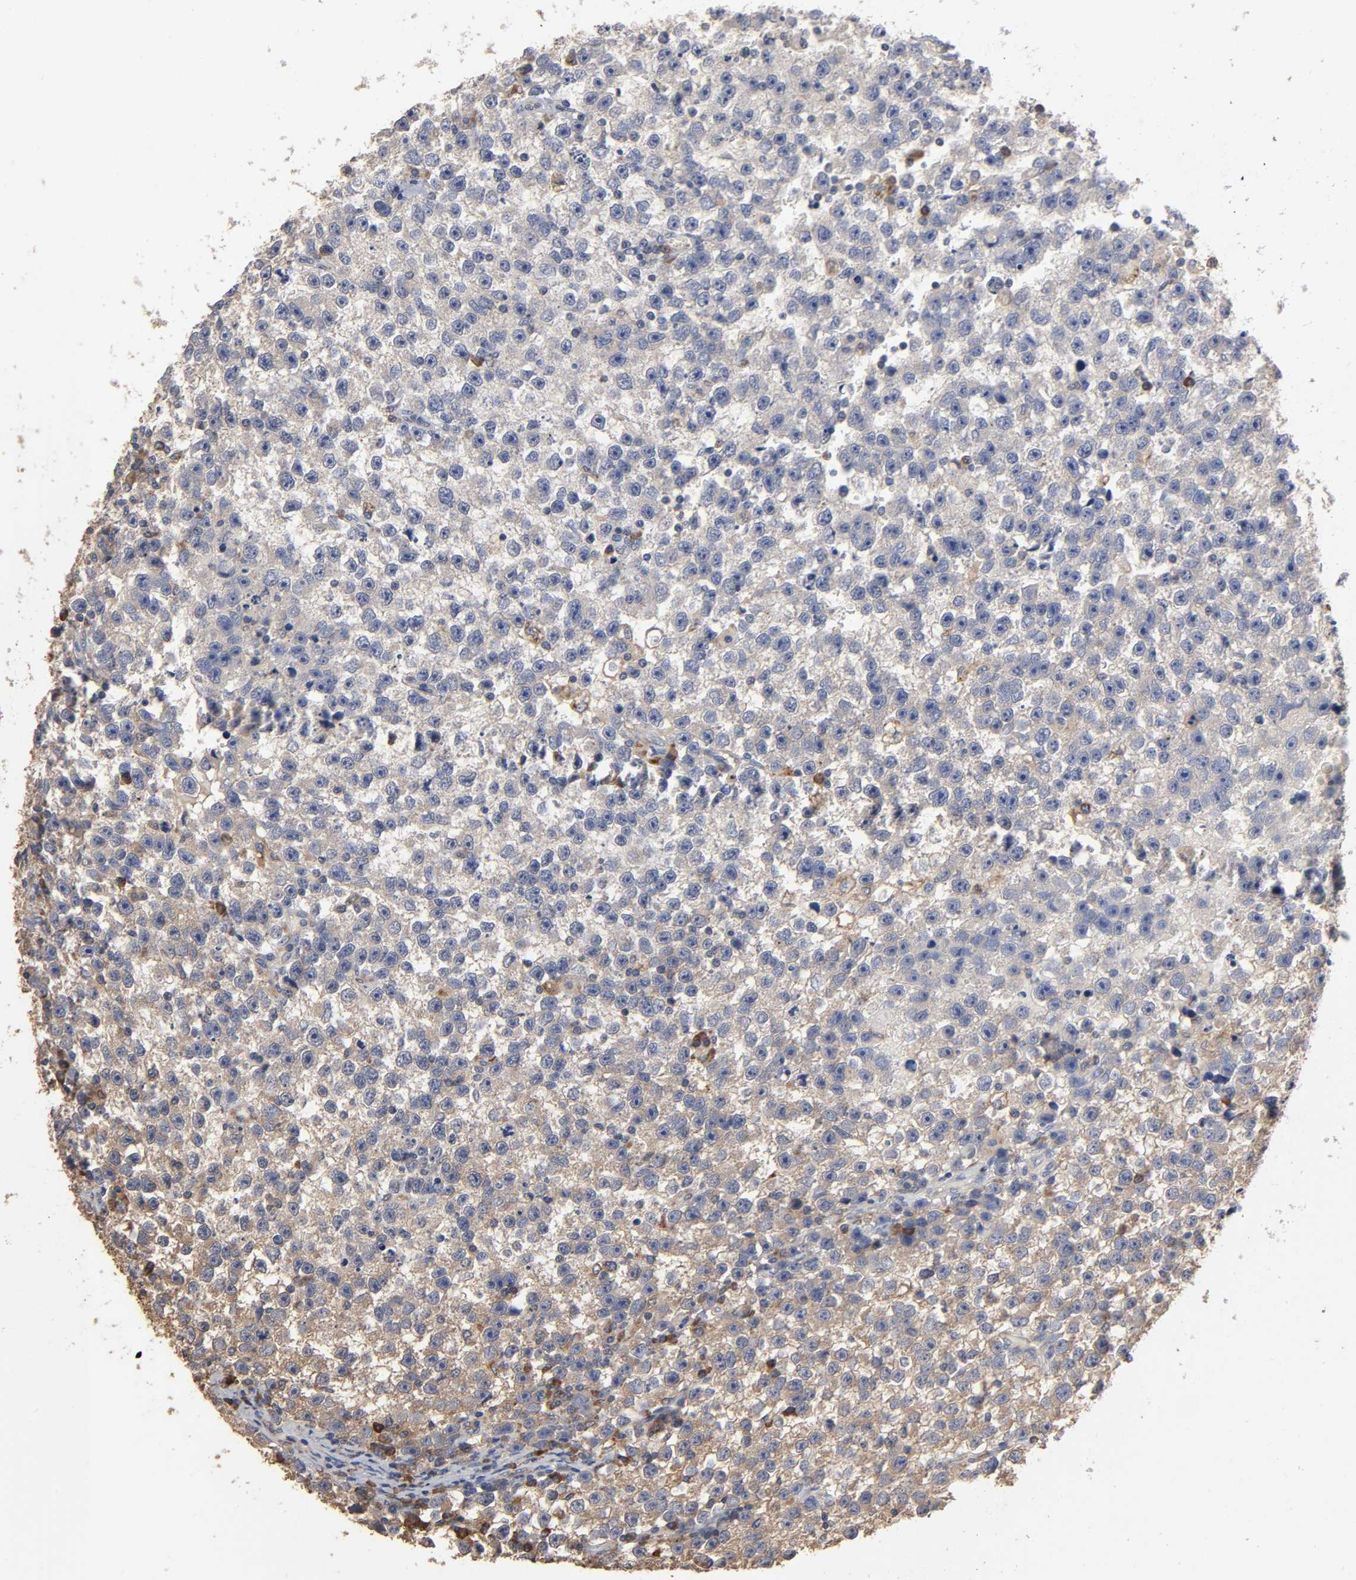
{"staining": {"intensity": "weak", "quantity": "25%-75%", "location": "cytoplasmic/membranous"}, "tissue": "testis cancer", "cell_type": "Tumor cells", "image_type": "cancer", "snomed": [{"axis": "morphology", "description": "Seminoma, NOS"}, {"axis": "topography", "description": "Testis"}], "caption": "Testis cancer stained for a protein (brown) shows weak cytoplasmic/membranous positive expression in about 25%-75% of tumor cells.", "gene": "EIF4G2", "patient": {"sex": "male", "age": 33}}